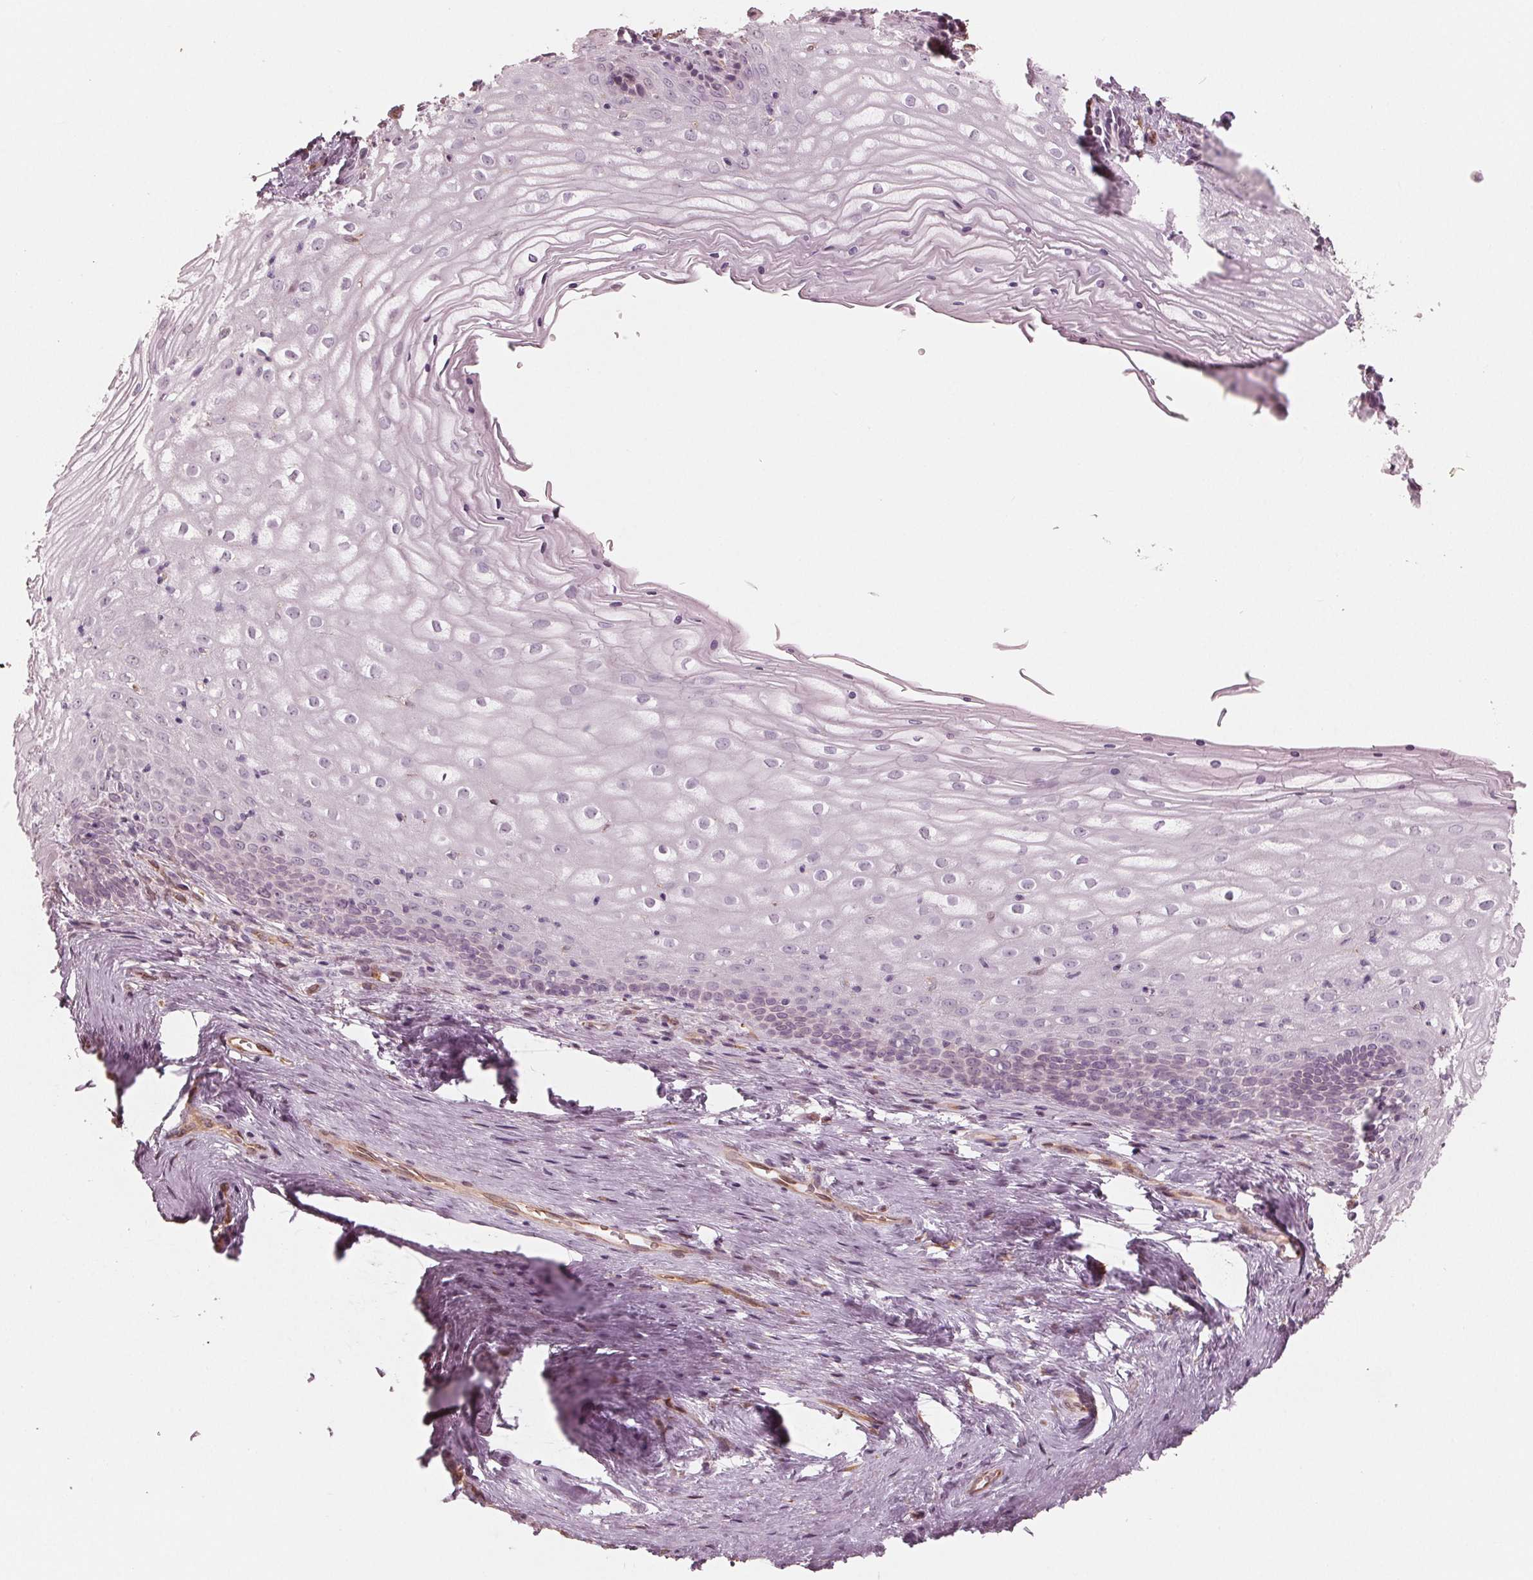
{"staining": {"intensity": "negative", "quantity": "none", "location": "none"}, "tissue": "vagina", "cell_type": "Squamous epithelial cells", "image_type": "normal", "snomed": [{"axis": "morphology", "description": "Normal tissue, NOS"}, {"axis": "topography", "description": "Vagina"}], "caption": "Squamous epithelial cells show no significant staining in benign vagina. Brightfield microscopy of immunohistochemistry stained with DAB (3,3'-diaminobenzidine) (brown) and hematoxylin (blue), captured at high magnification.", "gene": "IKBIP", "patient": {"sex": "female", "age": 45}}